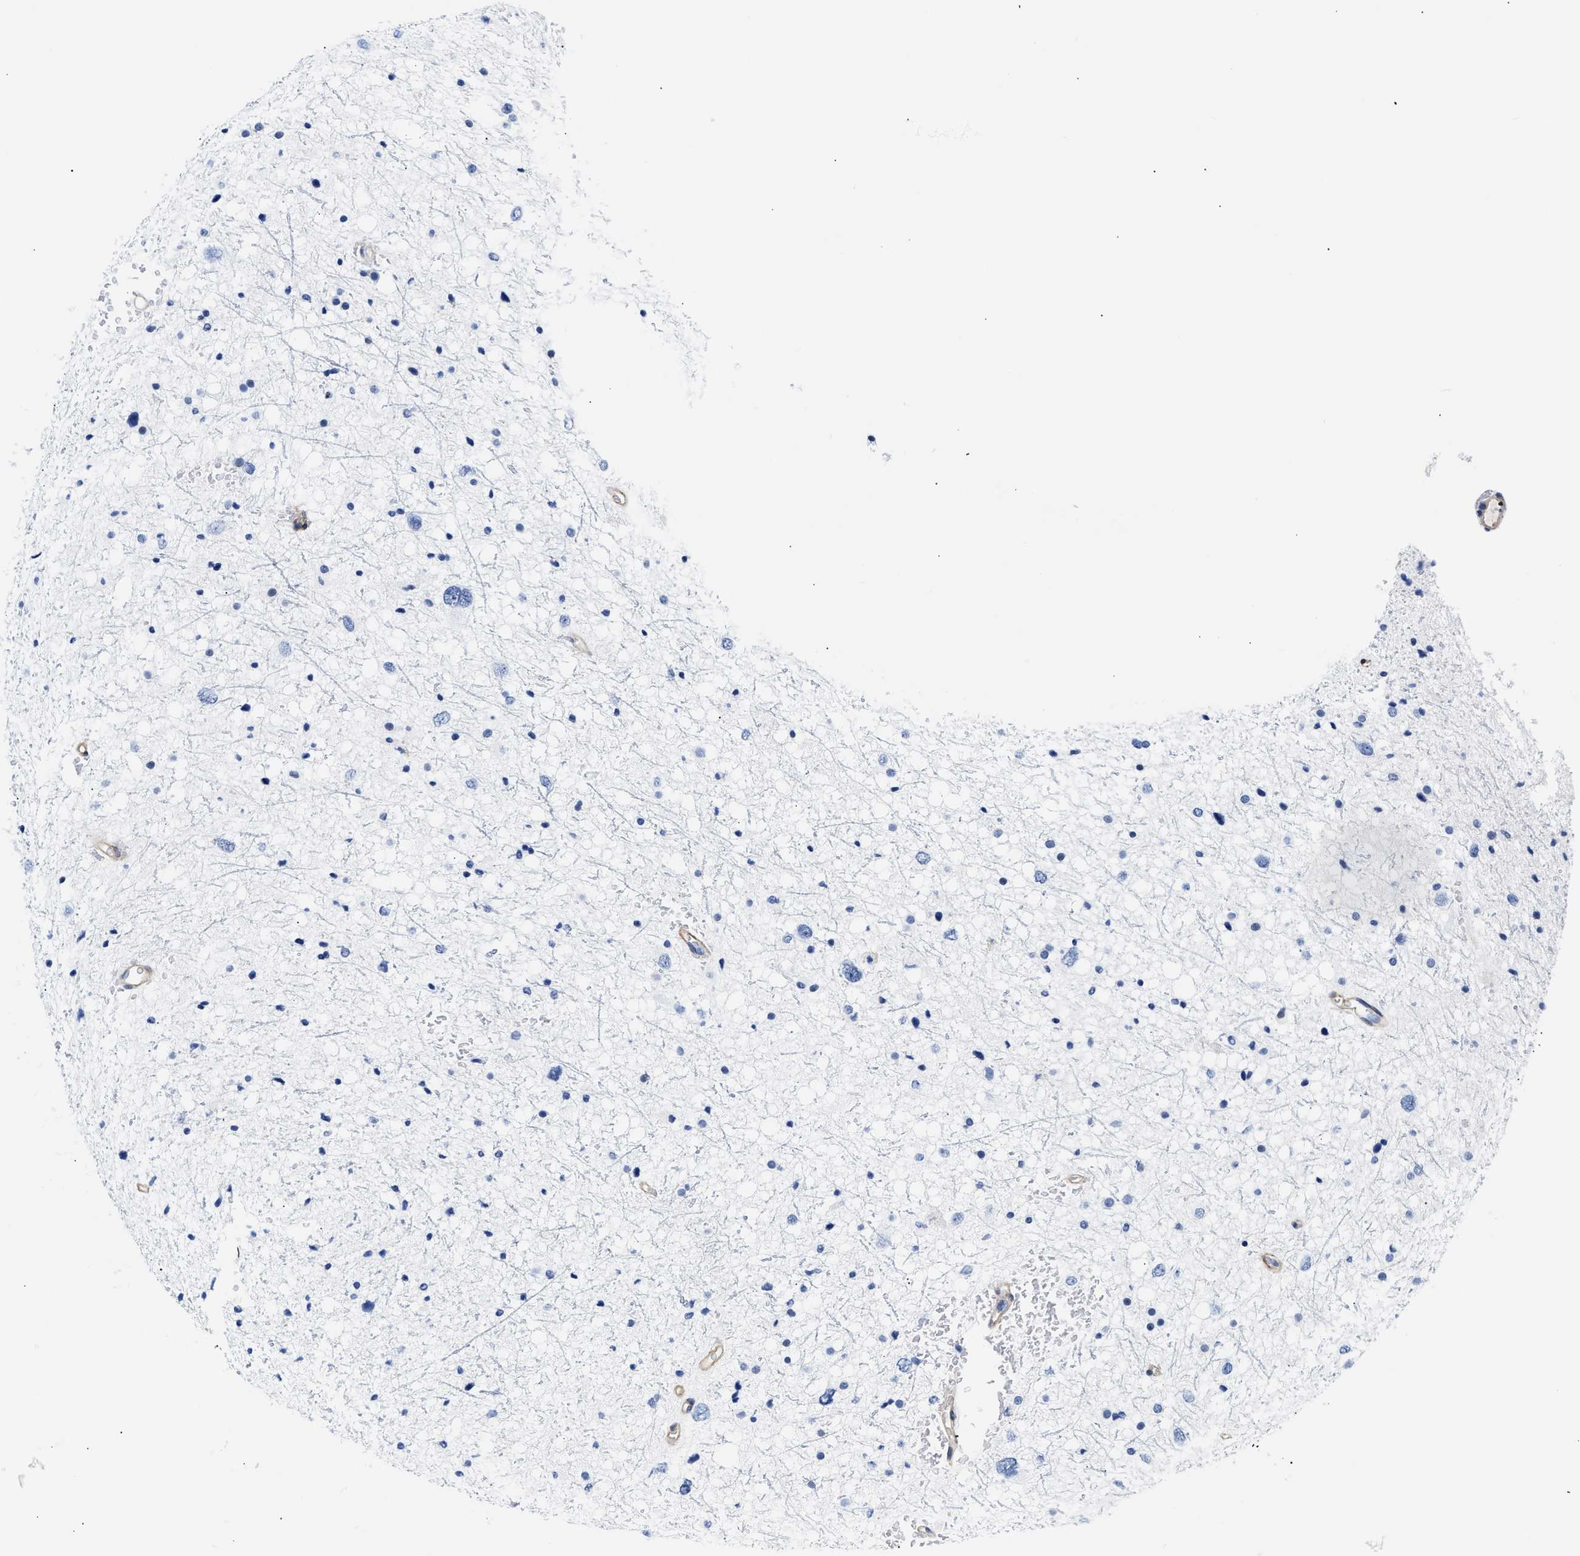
{"staining": {"intensity": "negative", "quantity": "none", "location": "none"}, "tissue": "glioma", "cell_type": "Tumor cells", "image_type": "cancer", "snomed": [{"axis": "morphology", "description": "Glioma, malignant, Low grade"}, {"axis": "topography", "description": "Brain"}], "caption": "Immunohistochemical staining of glioma reveals no significant positivity in tumor cells.", "gene": "TRIM29", "patient": {"sex": "female", "age": 37}}